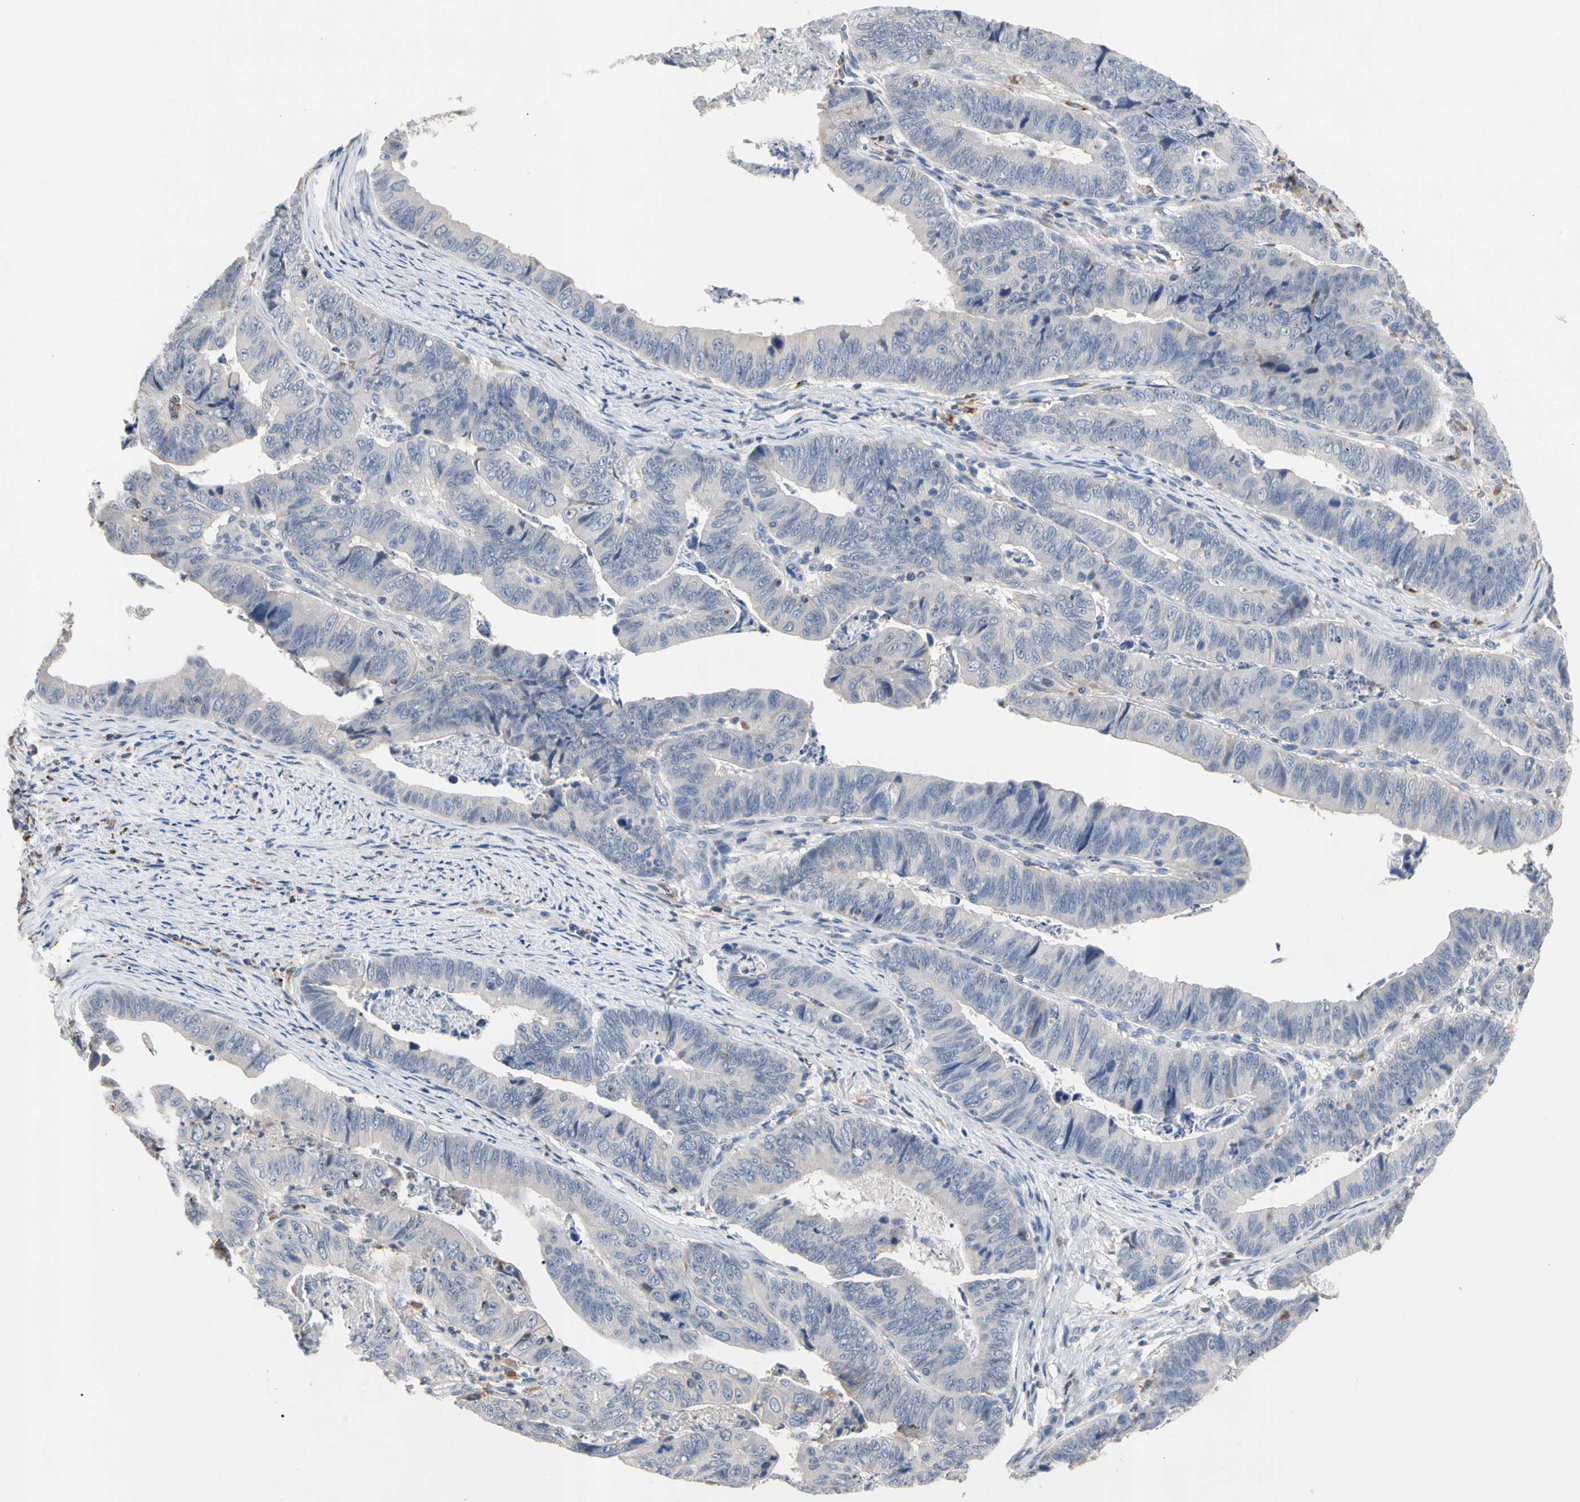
{"staining": {"intensity": "negative", "quantity": "none", "location": "none"}, "tissue": "stomach cancer", "cell_type": "Tumor cells", "image_type": "cancer", "snomed": [{"axis": "morphology", "description": "Adenocarcinoma, NOS"}, {"axis": "topography", "description": "Stomach, lower"}], "caption": "Adenocarcinoma (stomach) was stained to show a protein in brown. There is no significant staining in tumor cells.", "gene": "ADA2", "patient": {"sex": "male", "age": 77}}